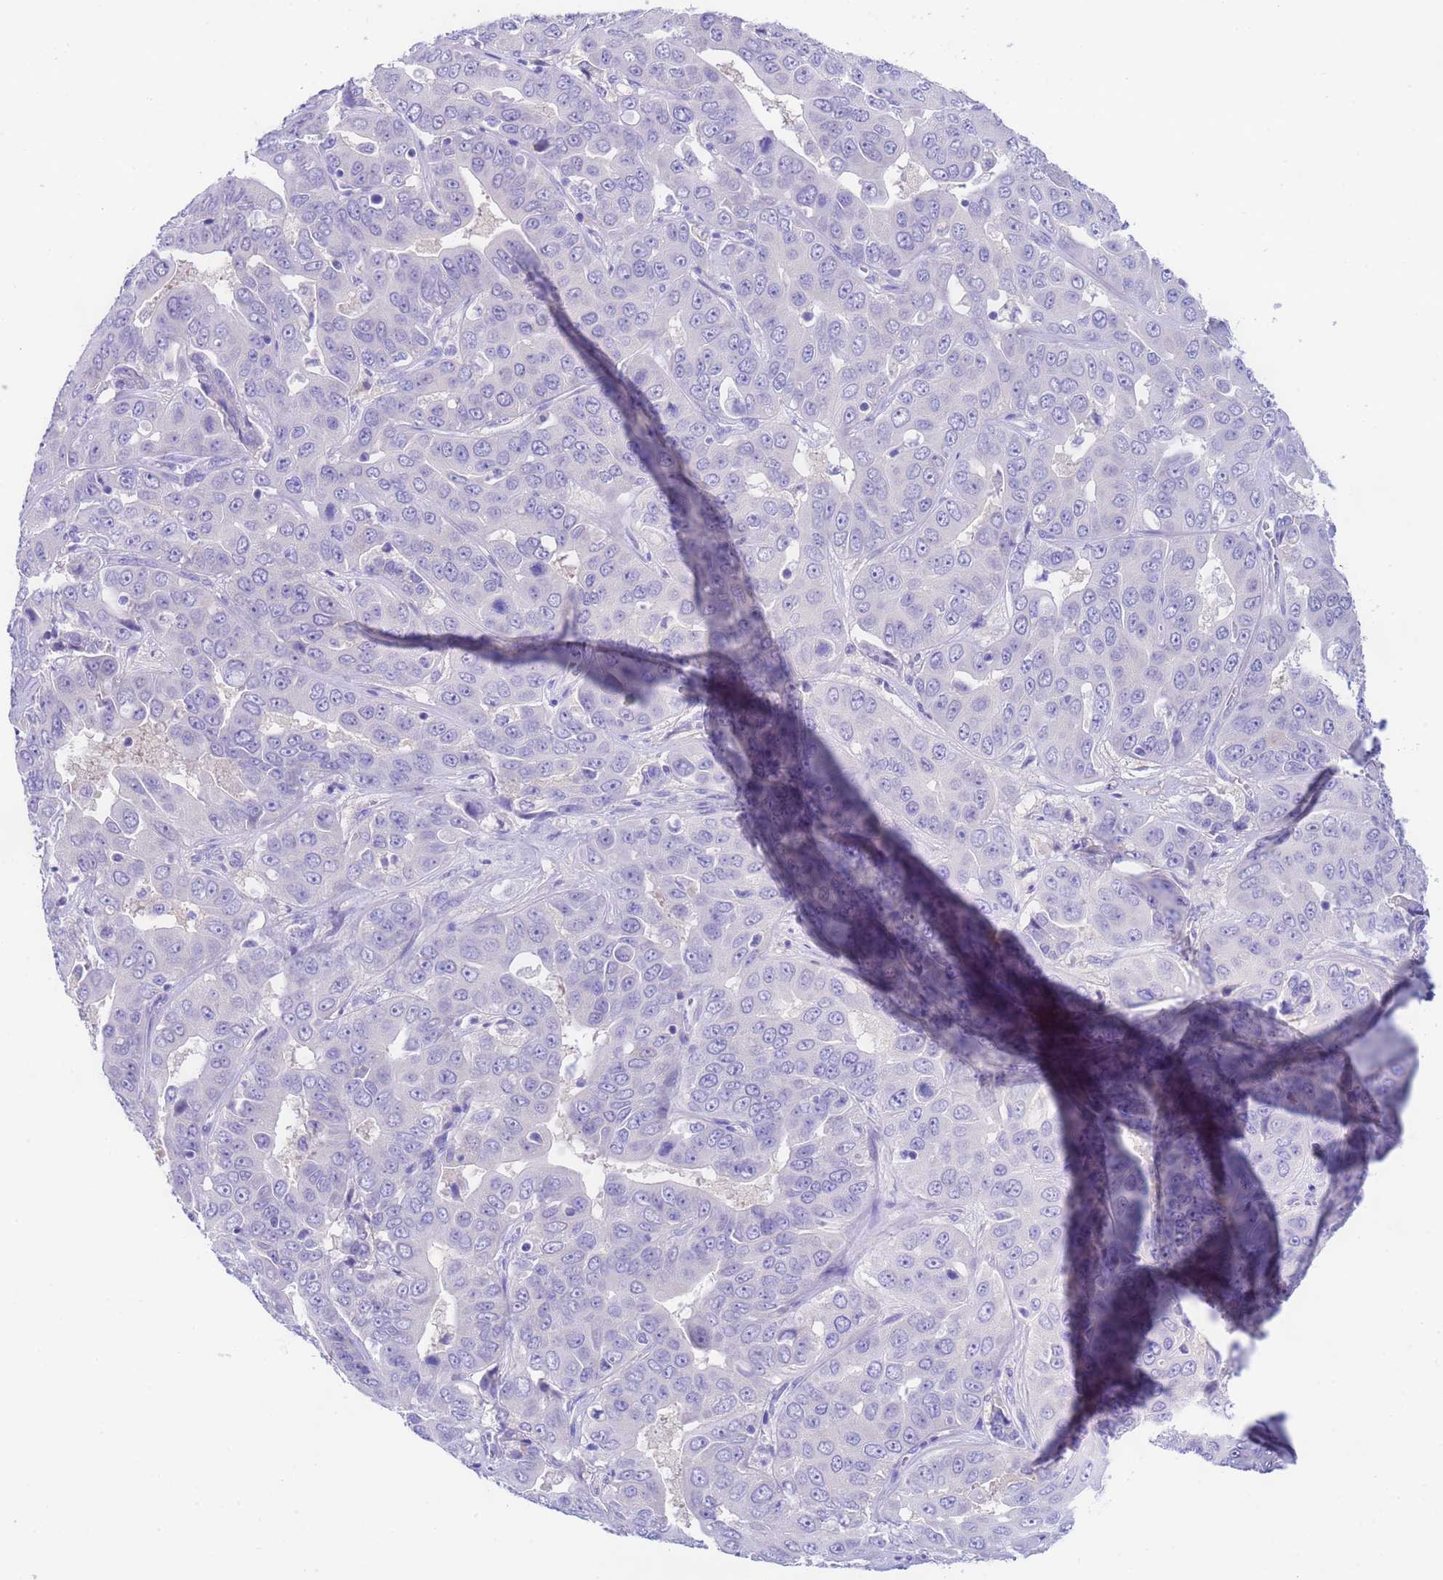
{"staining": {"intensity": "negative", "quantity": "none", "location": "none"}, "tissue": "liver cancer", "cell_type": "Tumor cells", "image_type": "cancer", "snomed": [{"axis": "morphology", "description": "Cholangiocarcinoma"}, {"axis": "topography", "description": "Liver"}], "caption": "Immunohistochemical staining of human cholangiocarcinoma (liver) reveals no significant positivity in tumor cells.", "gene": "USP38", "patient": {"sex": "female", "age": 52}}